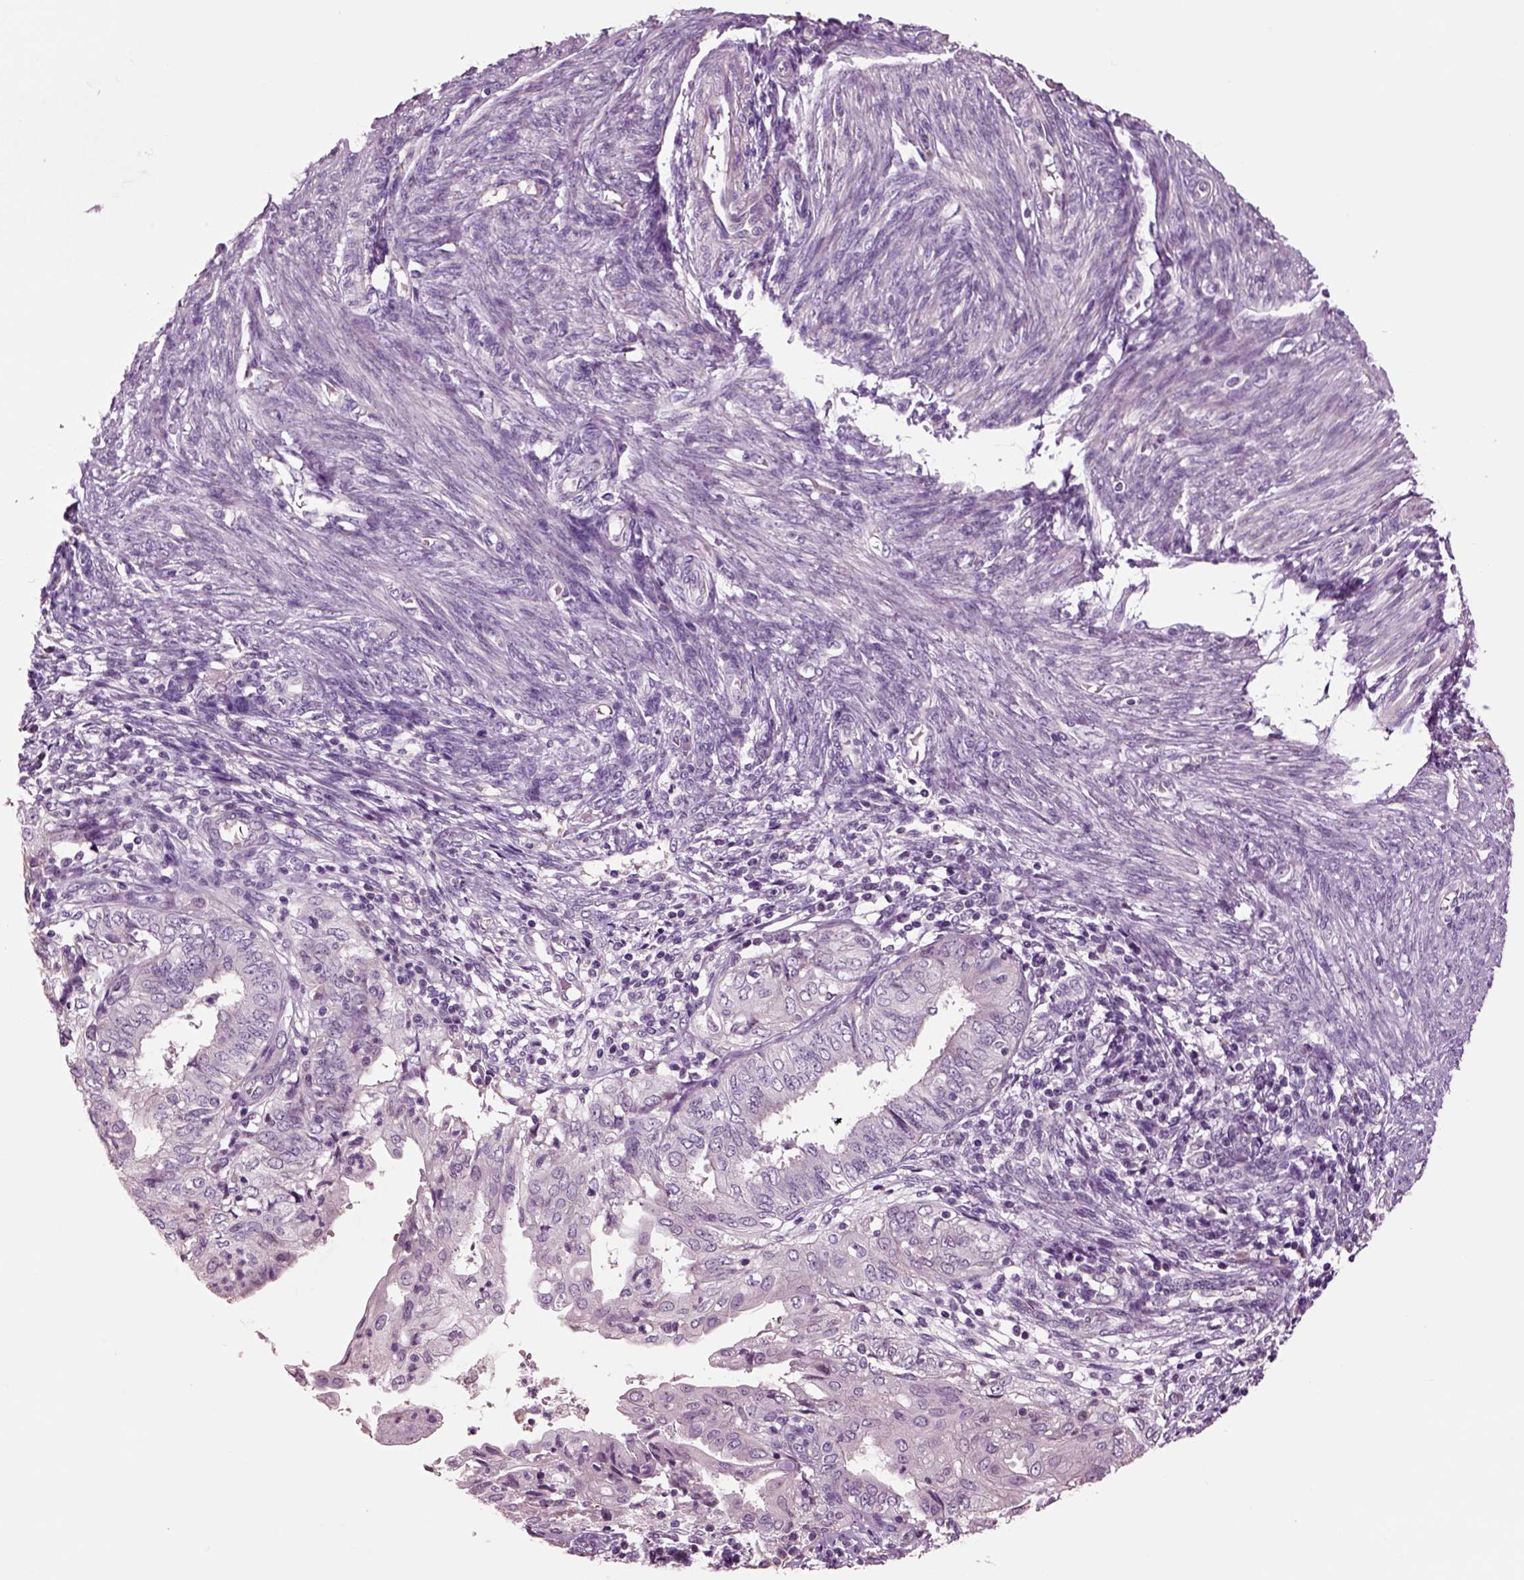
{"staining": {"intensity": "negative", "quantity": "none", "location": "none"}, "tissue": "endometrial cancer", "cell_type": "Tumor cells", "image_type": "cancer", "snomed": [{"axis": "morphology", "description": "Adenocarcinoma, NOS"}, {"axis": "topography", "description": "Endometrium"}], "caption": "Endometrial cancer (adenocarcinoma) was stained to show a protein in brown. There is no significant expression in tumor cells. (IHC, brightfield microscopy, high magnification).", "gene": "CHGB", "patient": {"sex": "female", "age": 68}}